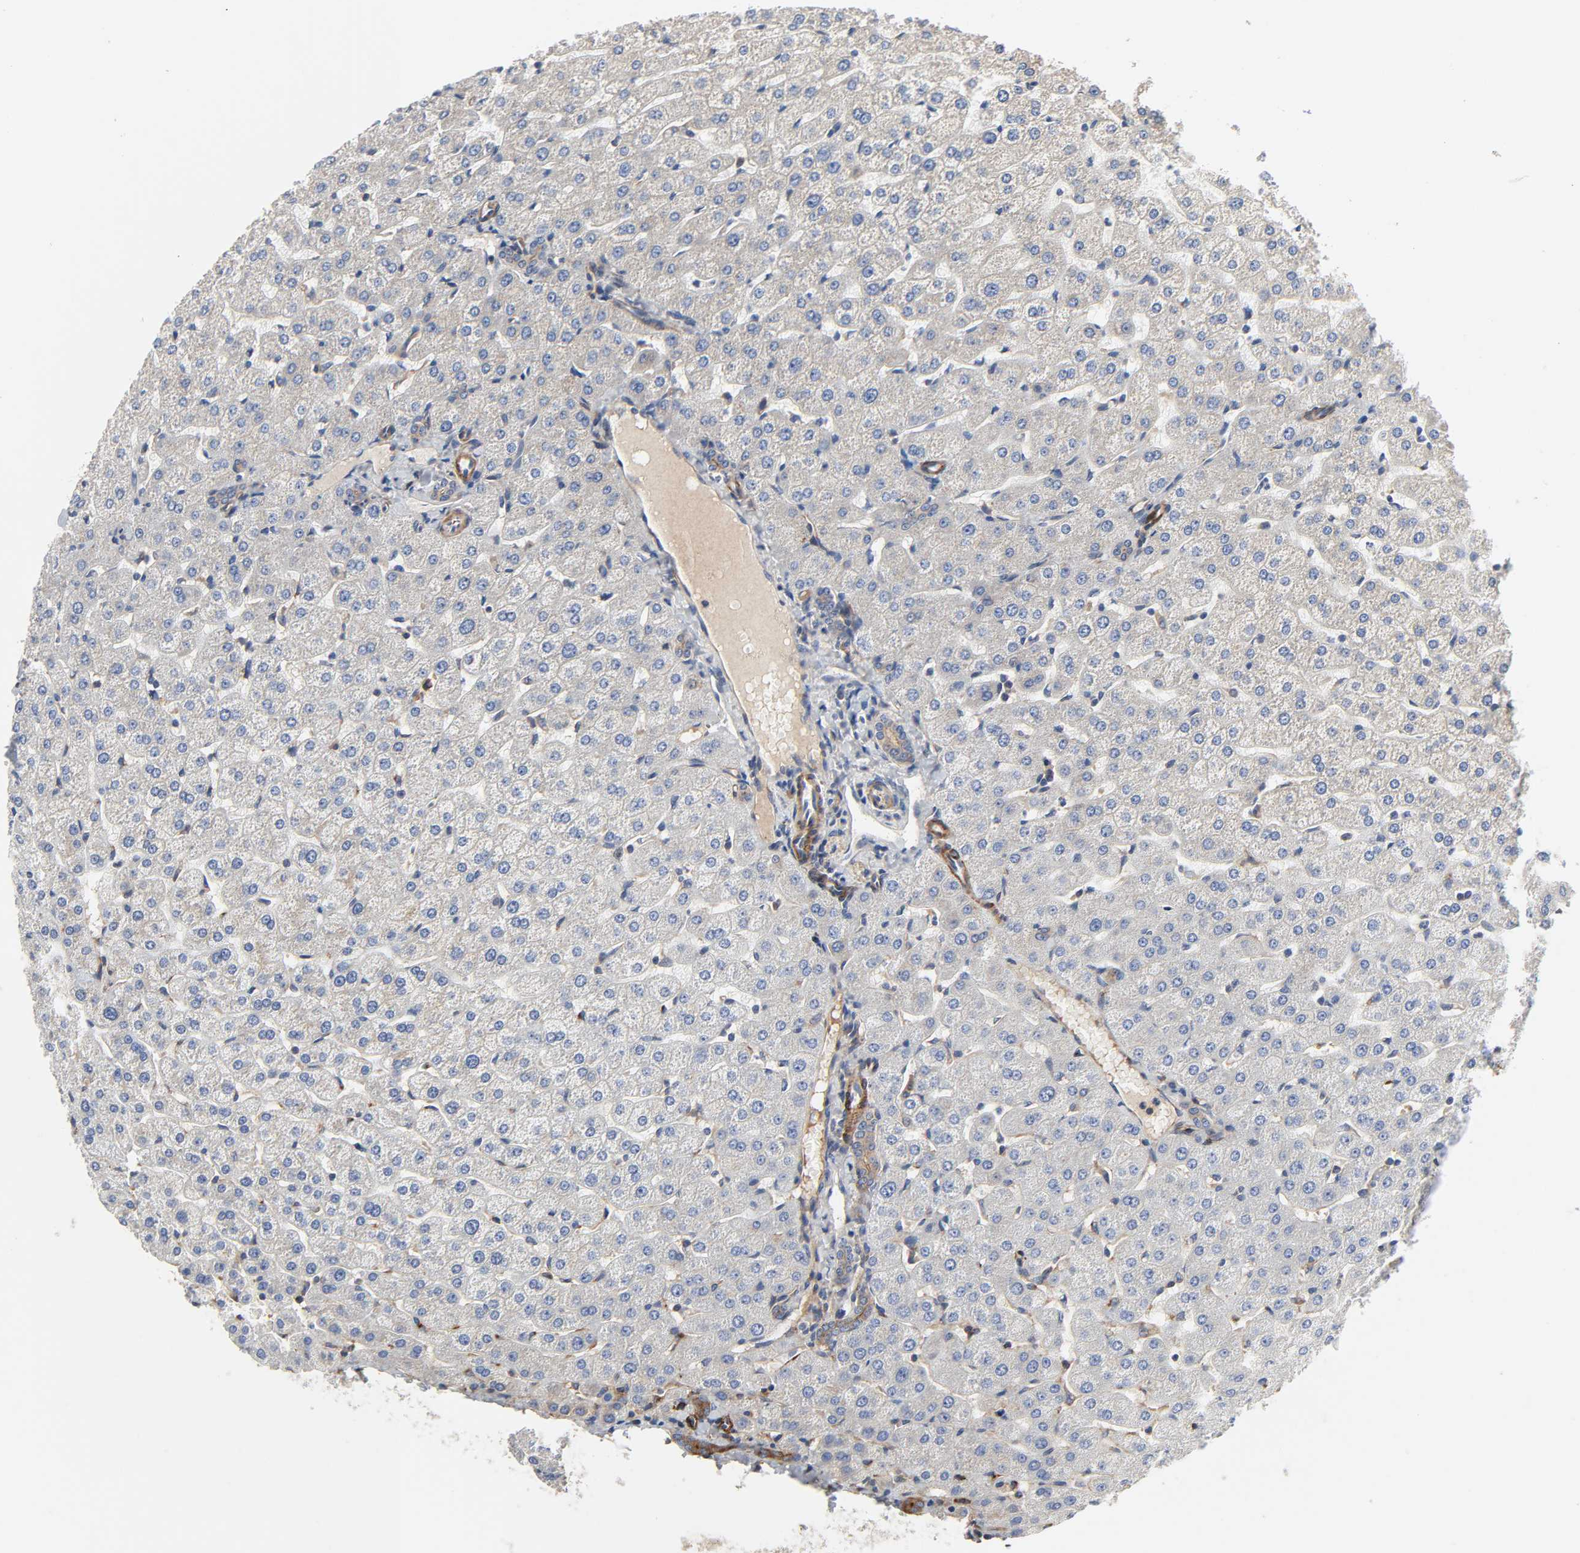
{"staining": {"intensity": "moderate", "quantity": ">75%", "location": "cytoplasmic/membranous"}, "tissue": "liver", "cell_type": "Cholangiocytes", "image_type": "normal", "snomed": [{"axis": "morphology", "description": "Normal tissue, NOS"}, {"axis": "morphology", "description": "Fibrosis, NOS"}, {"axis": "topography", "description": "Liver"}], "caption": "Immunohistochemical staining of normal liver shows moderate cytoplasmic/membranous protein expression in approximately >75% of cholangiocytes. The staining was performed using DAB (3,3'-diaminobenzidine), with brown indicating positive protein expression. Nuclei are stained blue with hematoxylin.", "gene": "ARHGAP1", "patient": {"sex": "female", "age": 29}}